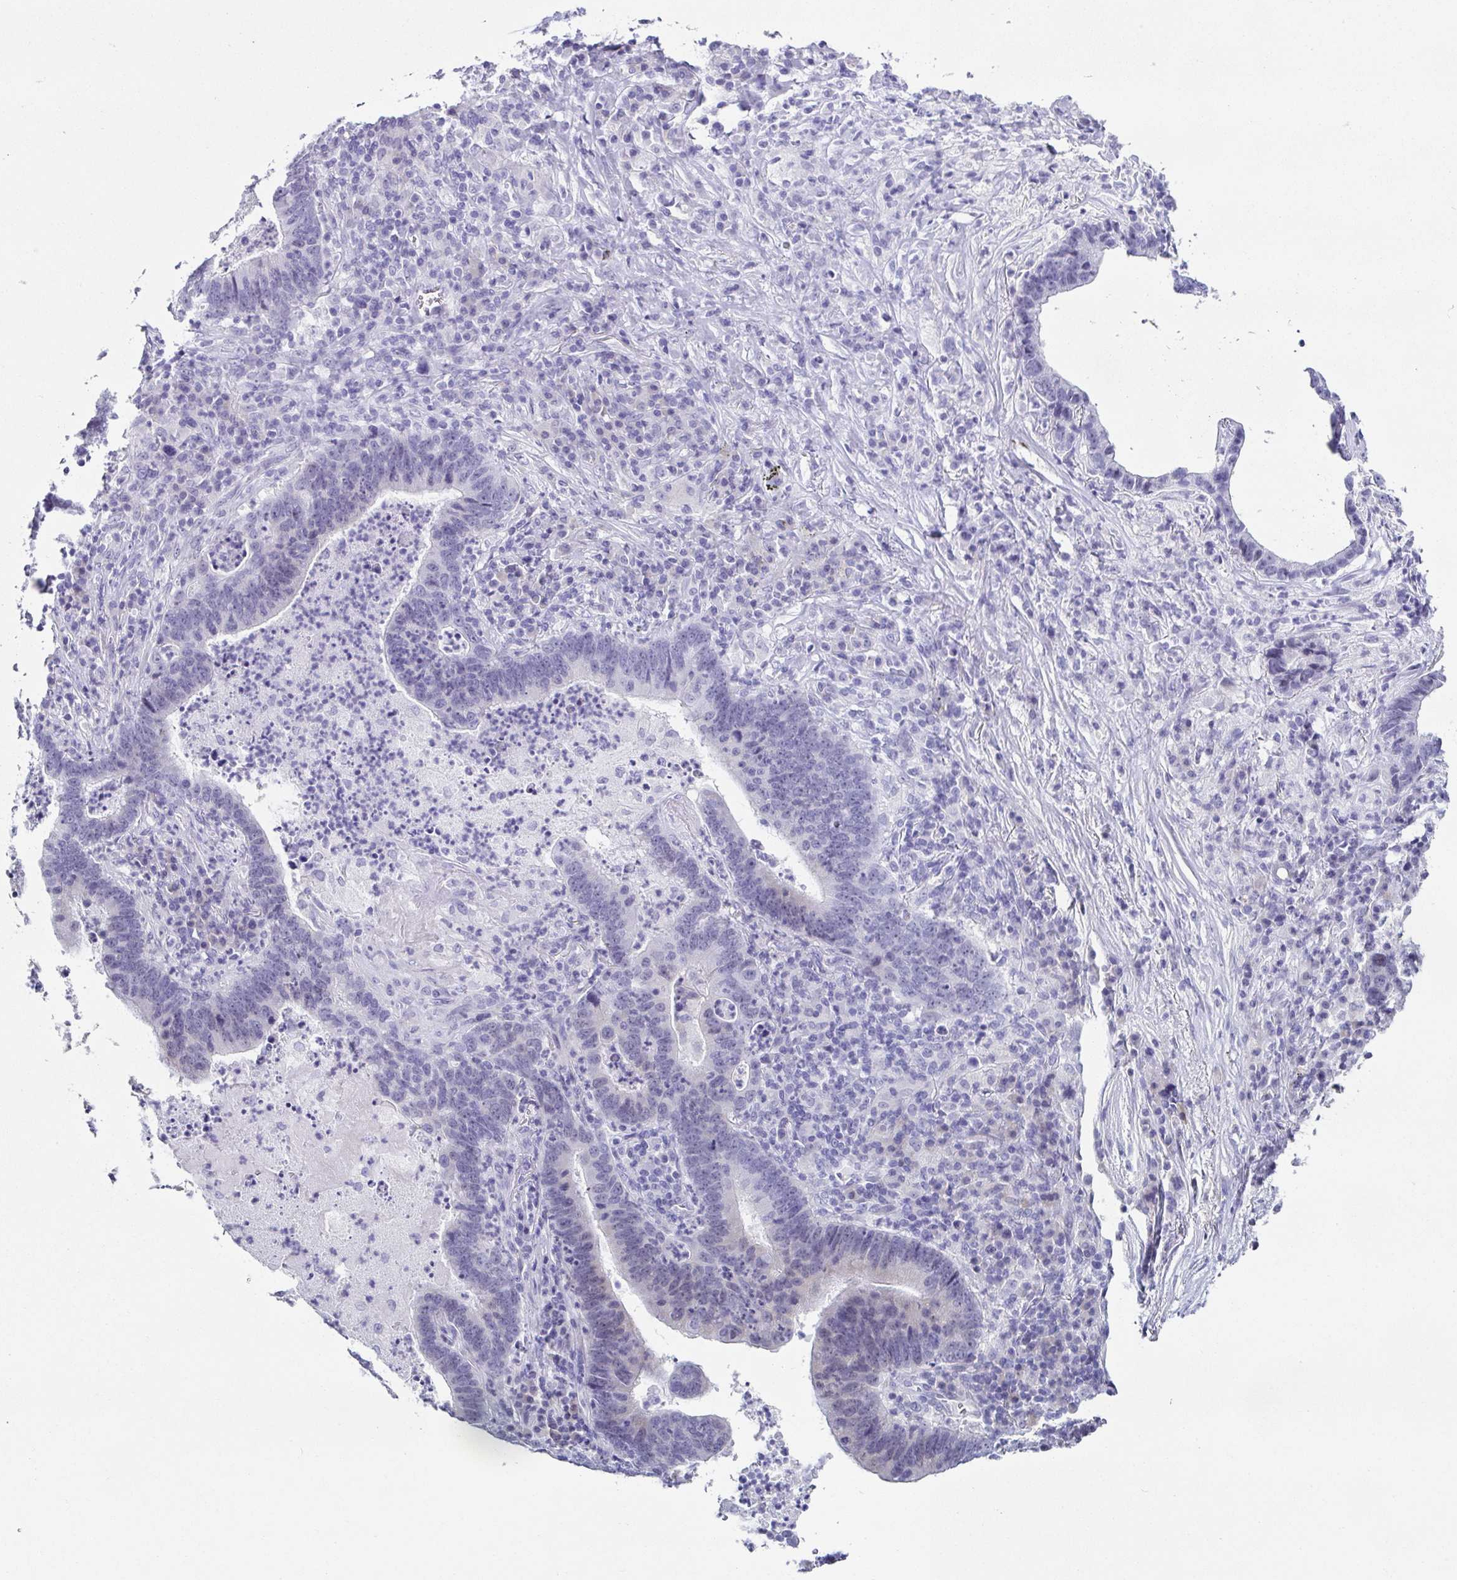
{"staining": {"intensity": "negative", "quantity": "none", "location": "none"}, "tissue": "lung cancer", "cell_type": "Tumor cells", "image_type": "cancer", "snomed": [{"axis": "morphology", "description": "Aneuploidy"}, {"axis": "morphology", "description": "Adenocarcinoma, NOS"}, {"axis": "morphology", "description": "Adenocarcinoma primary or metastatic"}, {"axis": "topography", "description": "Lung"}], "caption": "Tumor cells are negative for brown protein staining in lung cancer (adenocarcinoma).", "gene": "TNNT2", "patient": {"sex": "female", "age": 75}}